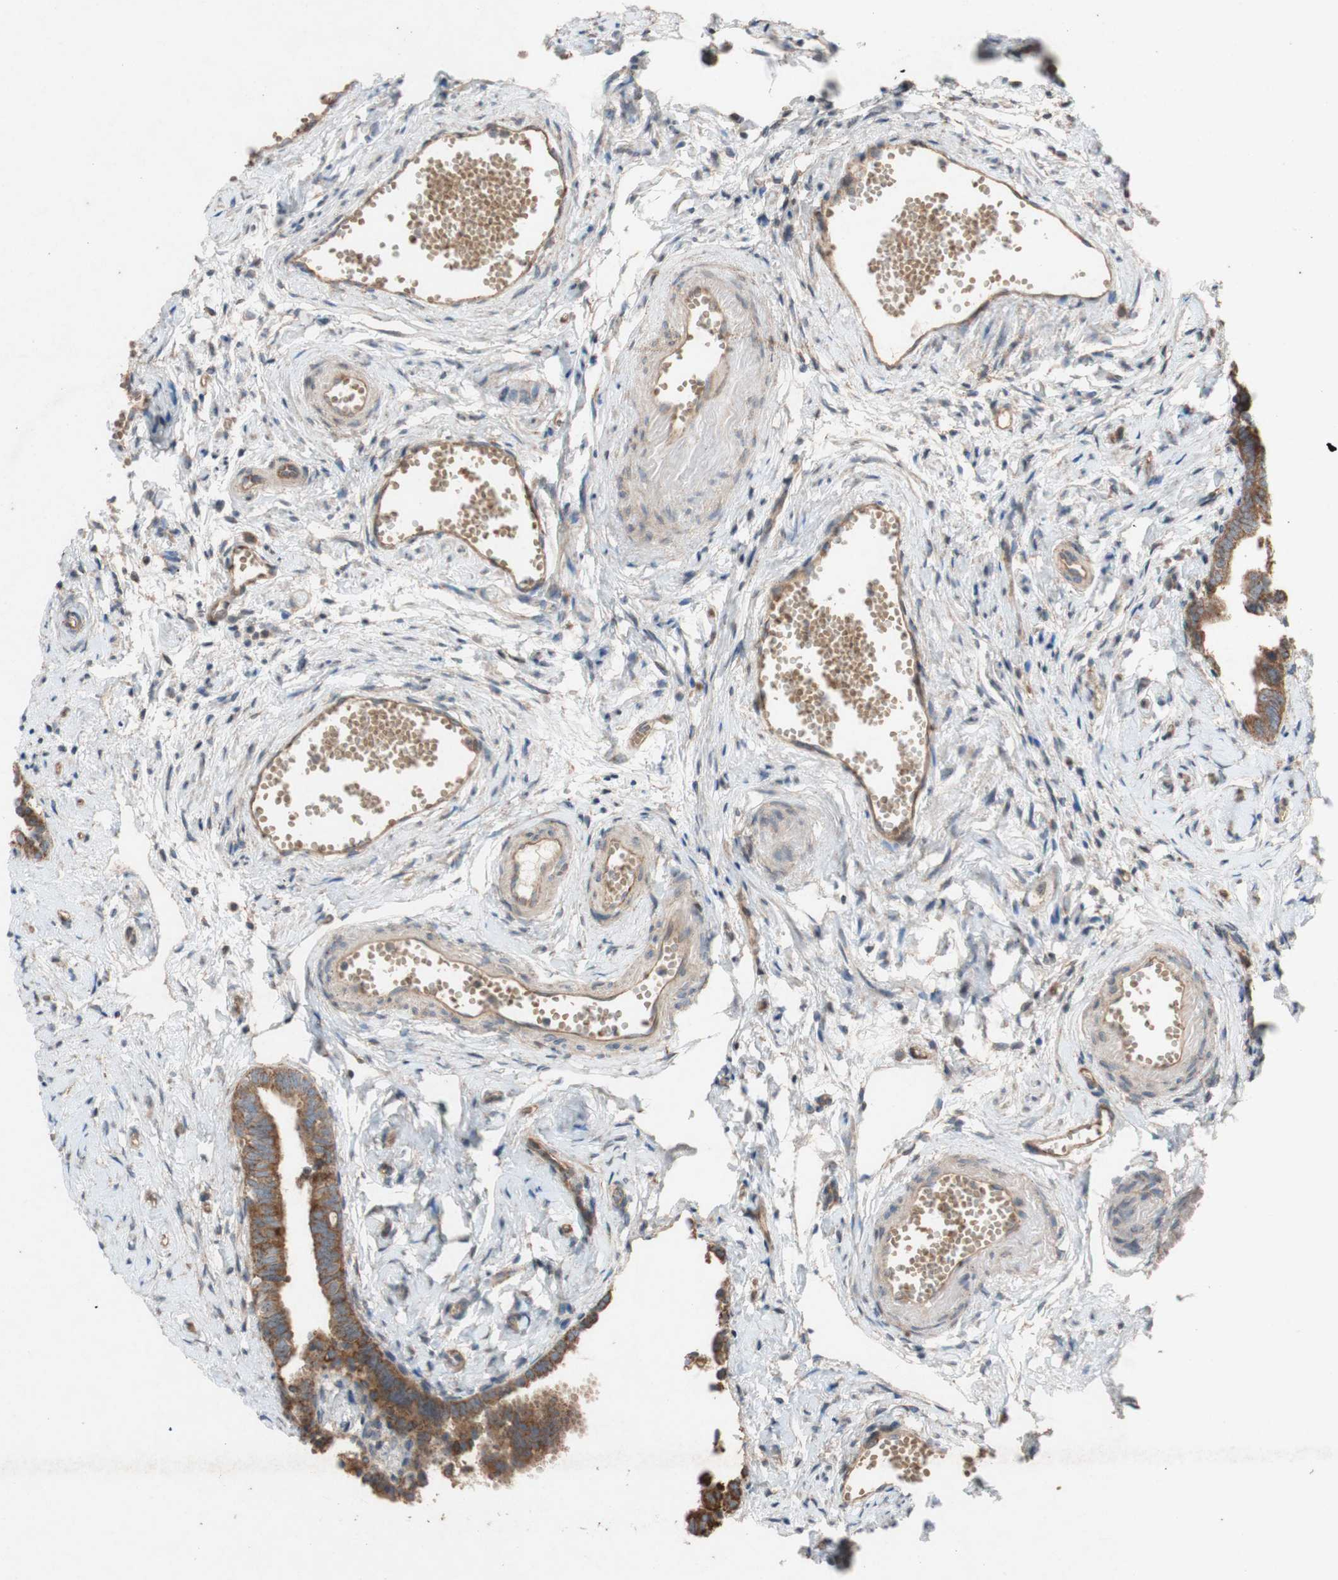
{"staining": {"intensity": "moderate", "quantity": ">75%", "location": "cytoplasmic/membranous"}, "tissue": "fallopian tube", "cell_type": "Glandular cells", "image_type": "normal", "snomed": [{"axis": "morphology", "description": "Normal tissue, NOS"}, {"axis": "topography", "description": "Fallopian tube"}], "caption": "Immunohistochemistry (IHC) micrograph of unremarkable human fallopian tube stained for a protein (brown), which demonstrates medium levels of moderate cytoplasmic/membranous staining in about >75% of glandular cells.", "gene": "TST", "patient": {"sex": "female", "age": 71}}